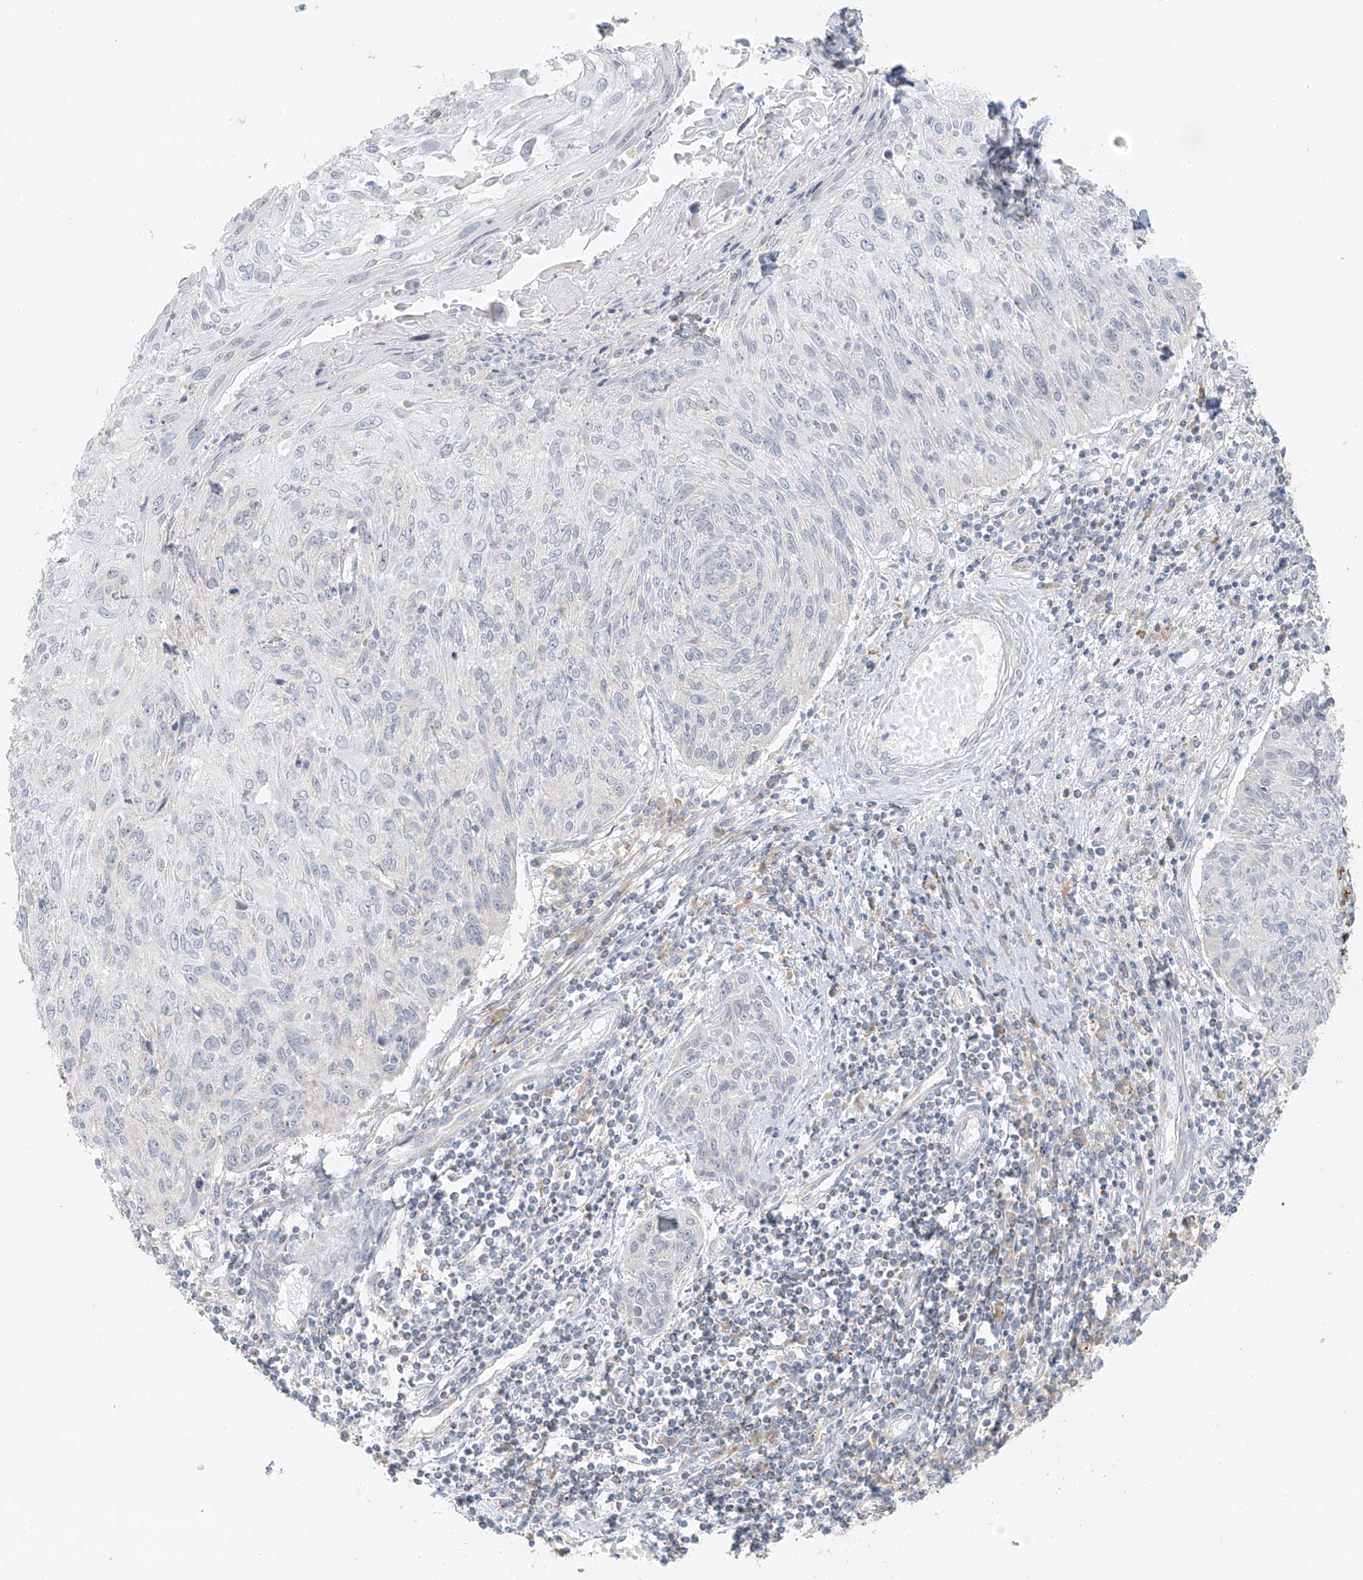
{"staining": {"intensity": "negative", "quantity": "none", "location": "none"}, "tissue": "cervical cancer", "cell_type": "Tumor cells", "image_type": "cancer", "snomed": [{"axis": "morphology", "description": "Squamous cell carcinoma, NOS"}, {"axis": "topography", "description": "Cervix"}], "caption": "This is an IHC photomicrograph of human cervical cancer (squamous cell carcinoma). There is no positivity in tumor cells.", "gene": "UST", "patient": {"sex": "female", "age": 51}}